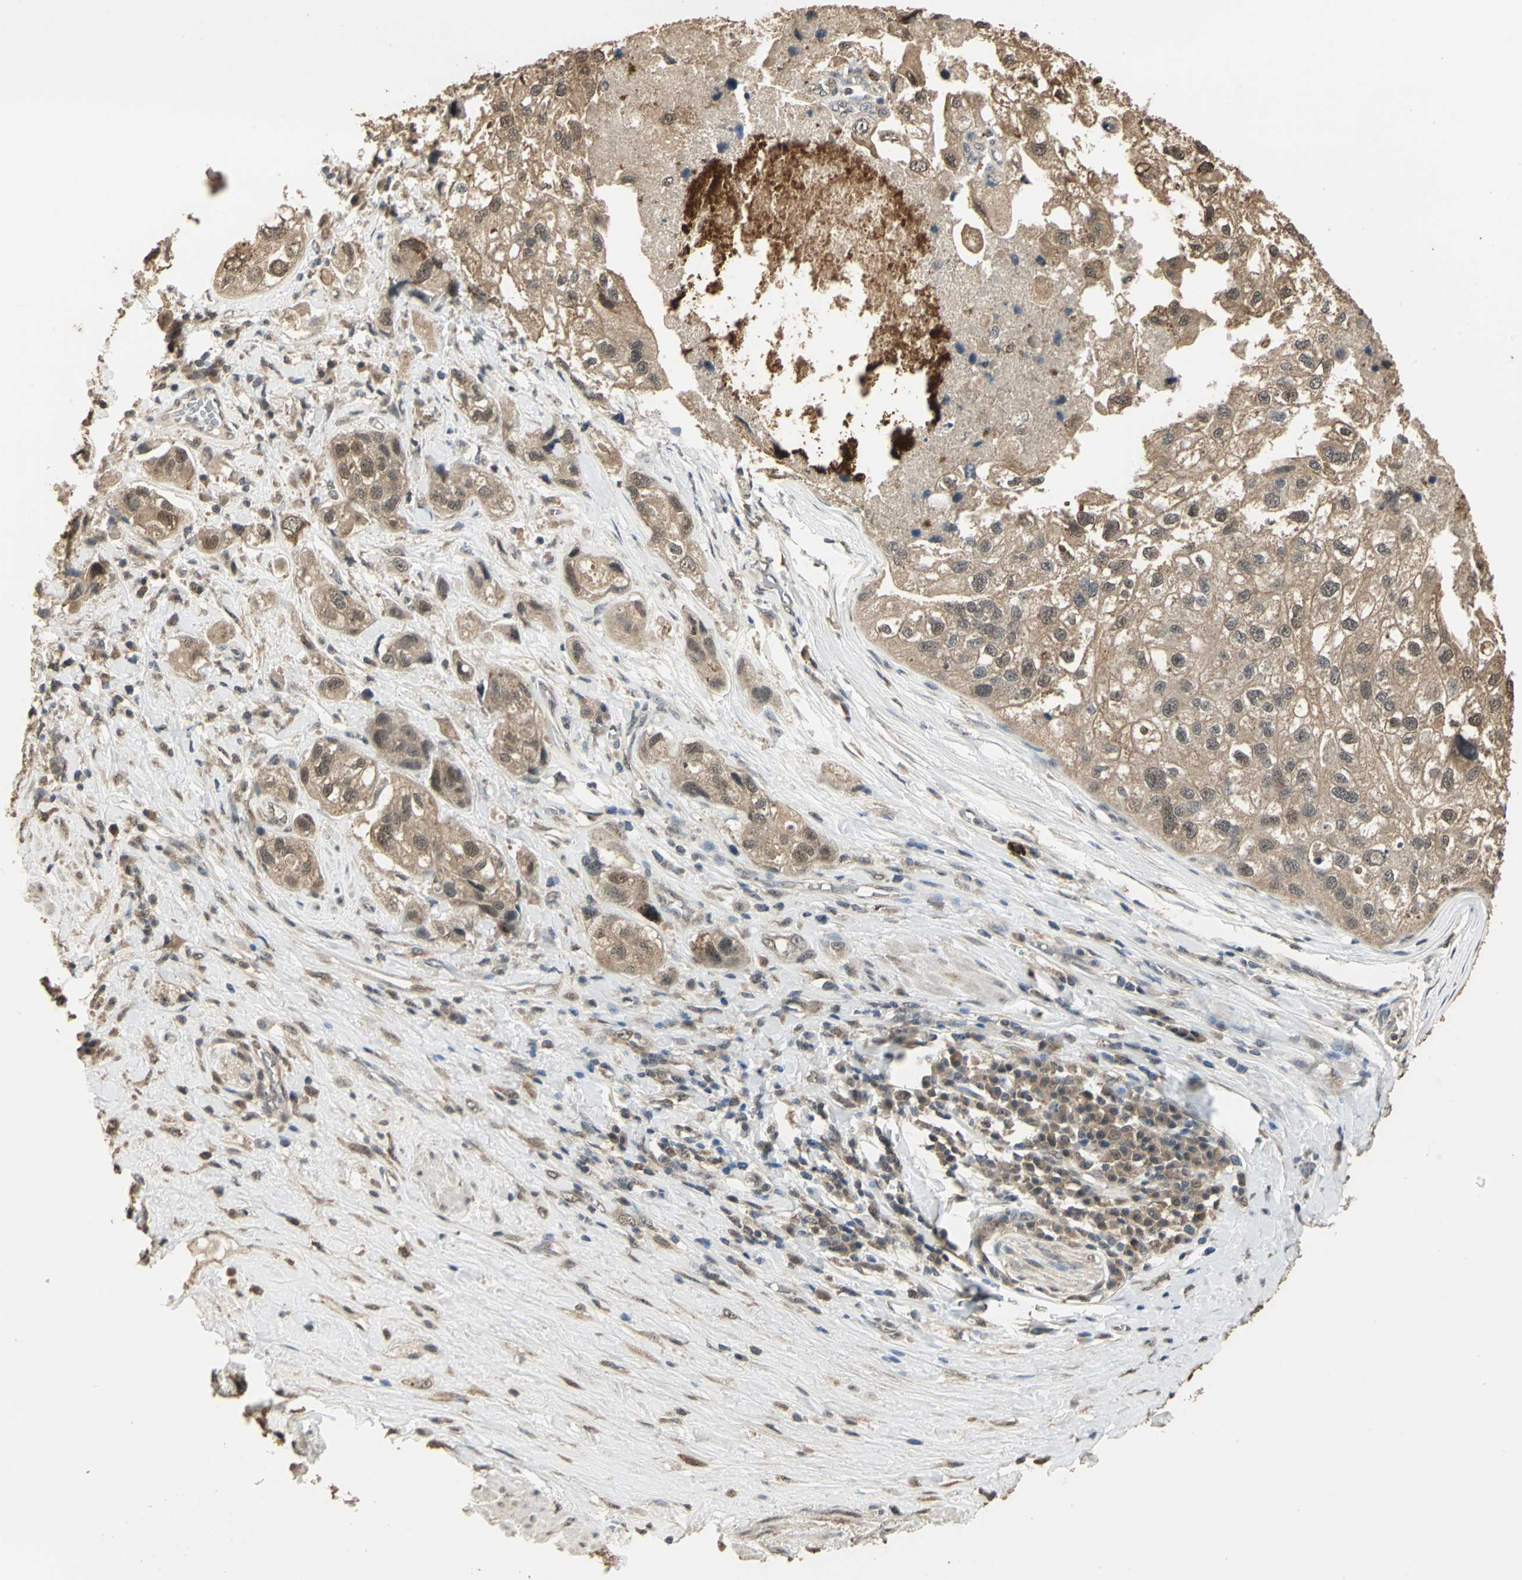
{"staining": {"intensity": "moderate", "quantity": ">75%", "location": "cytoplasmic/membranous"}, "tissue": "urothelial cancer", "cell_type": "Tumor cells", "image_type": "cancer", "snomed": [{"axis": "morphology", "description": "Urothelial carcinoma, High grade"}, {"axis": "topography", "description": "Urinary bladder"}], "caption": "This photomicrograph reveals immunohistochemistry staining of urothelial carcinoma (high-grade), with medium moderate cytoplasmic/membranous positivity in about >75% of tumor cells.", "gene": "UCHL5", "patient": {"sex": "female", "age": 64}}